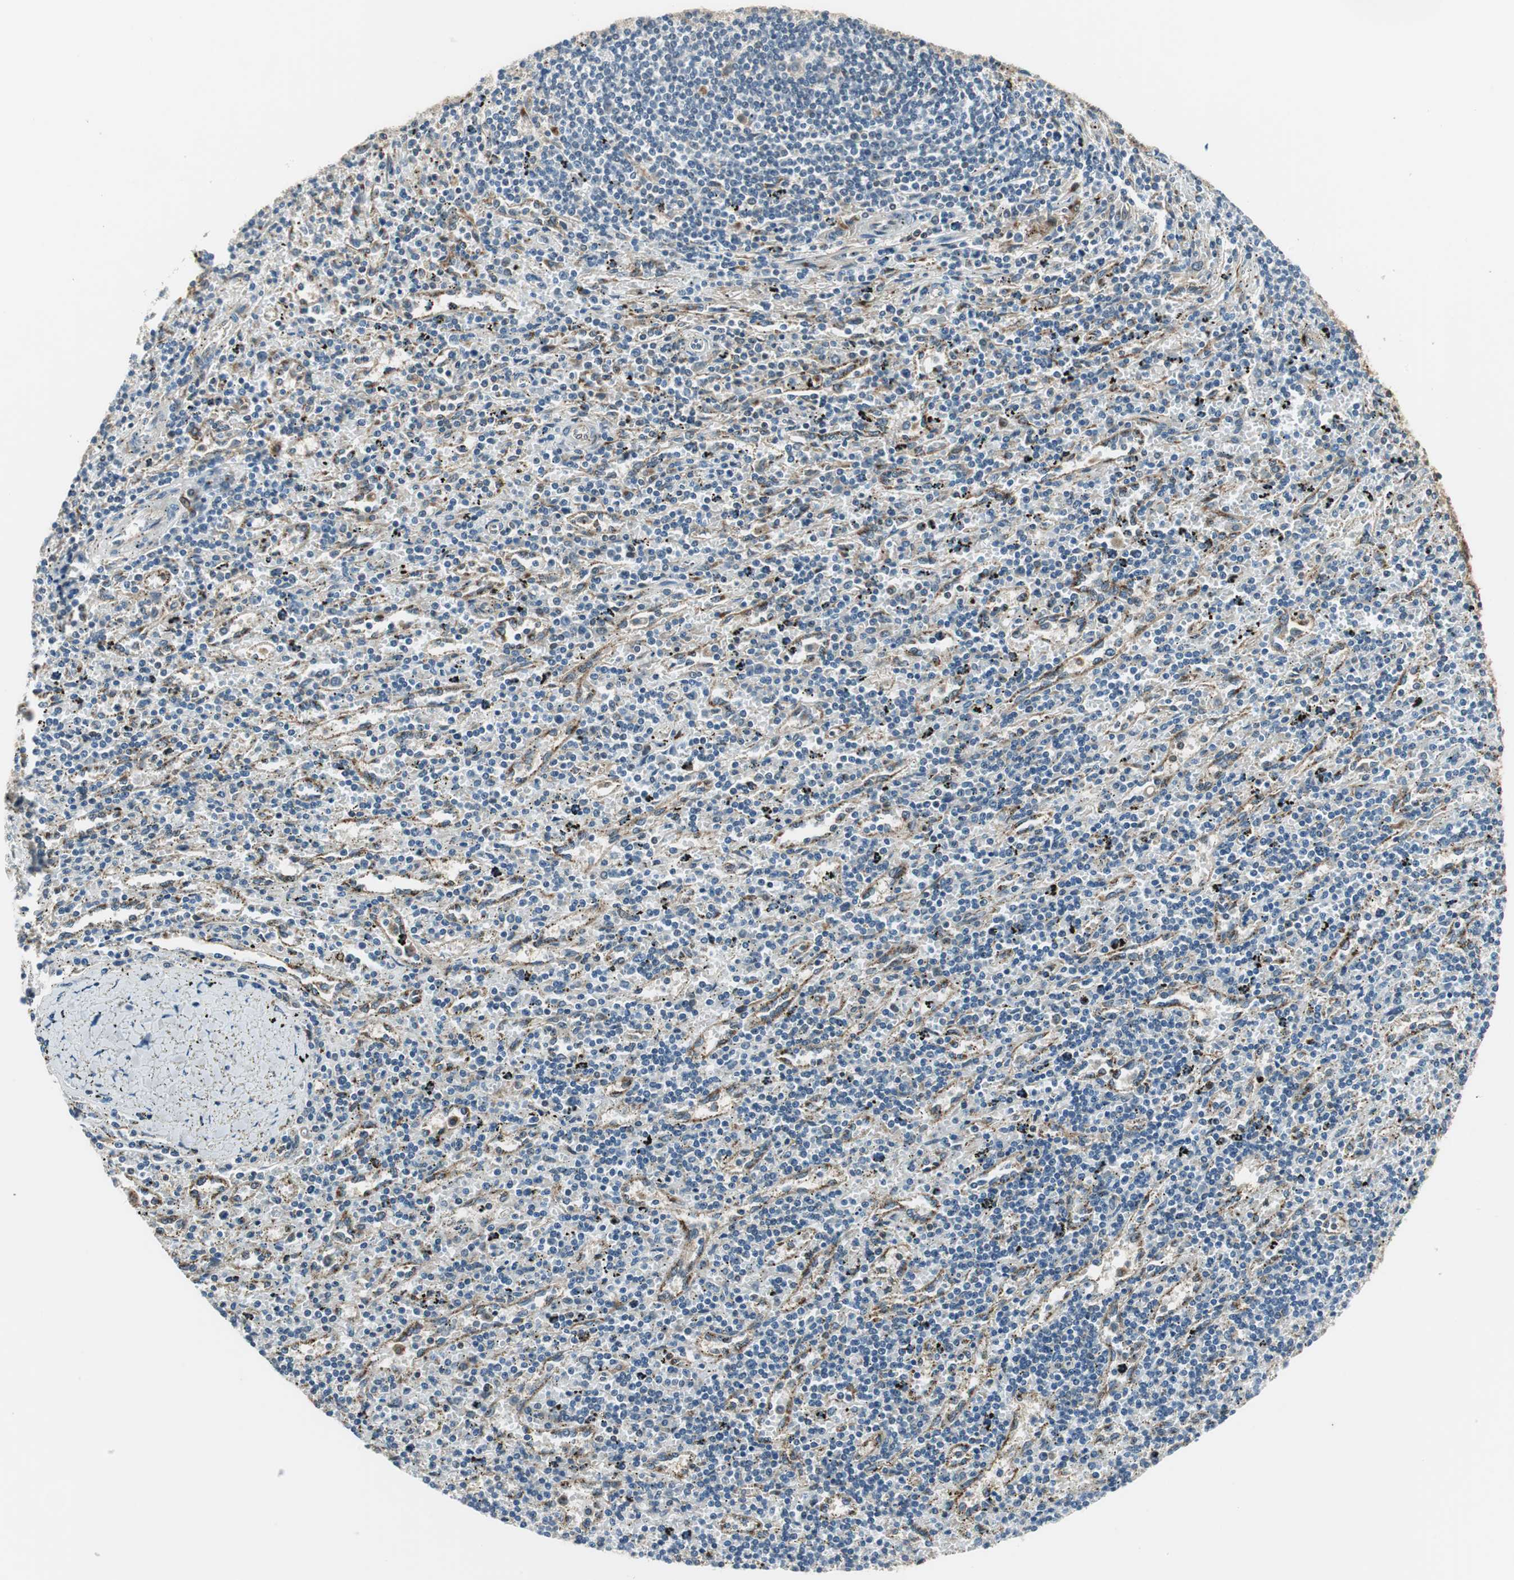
{"staining": {"intensity": "negative", "quantity": "none", "location": "none"}, "tissue": "lymphoma", "cell_type": "Tumor cells", "image_type": "cancer", "snomed": [{"axis": "morphology", "description": "Malignant lymphoma, non-Hodgkin's type, Low grade"}, {"axis": "topography", "description": "Spleen"}], "caption": "Malignant lymphoma, non-Hodgkin's type (low-grade) was stained to show a protein in brown. There is no significant expression in tumor cells.", "gene": "NCK1", "patient": {"sex": "male", "age": 76}}